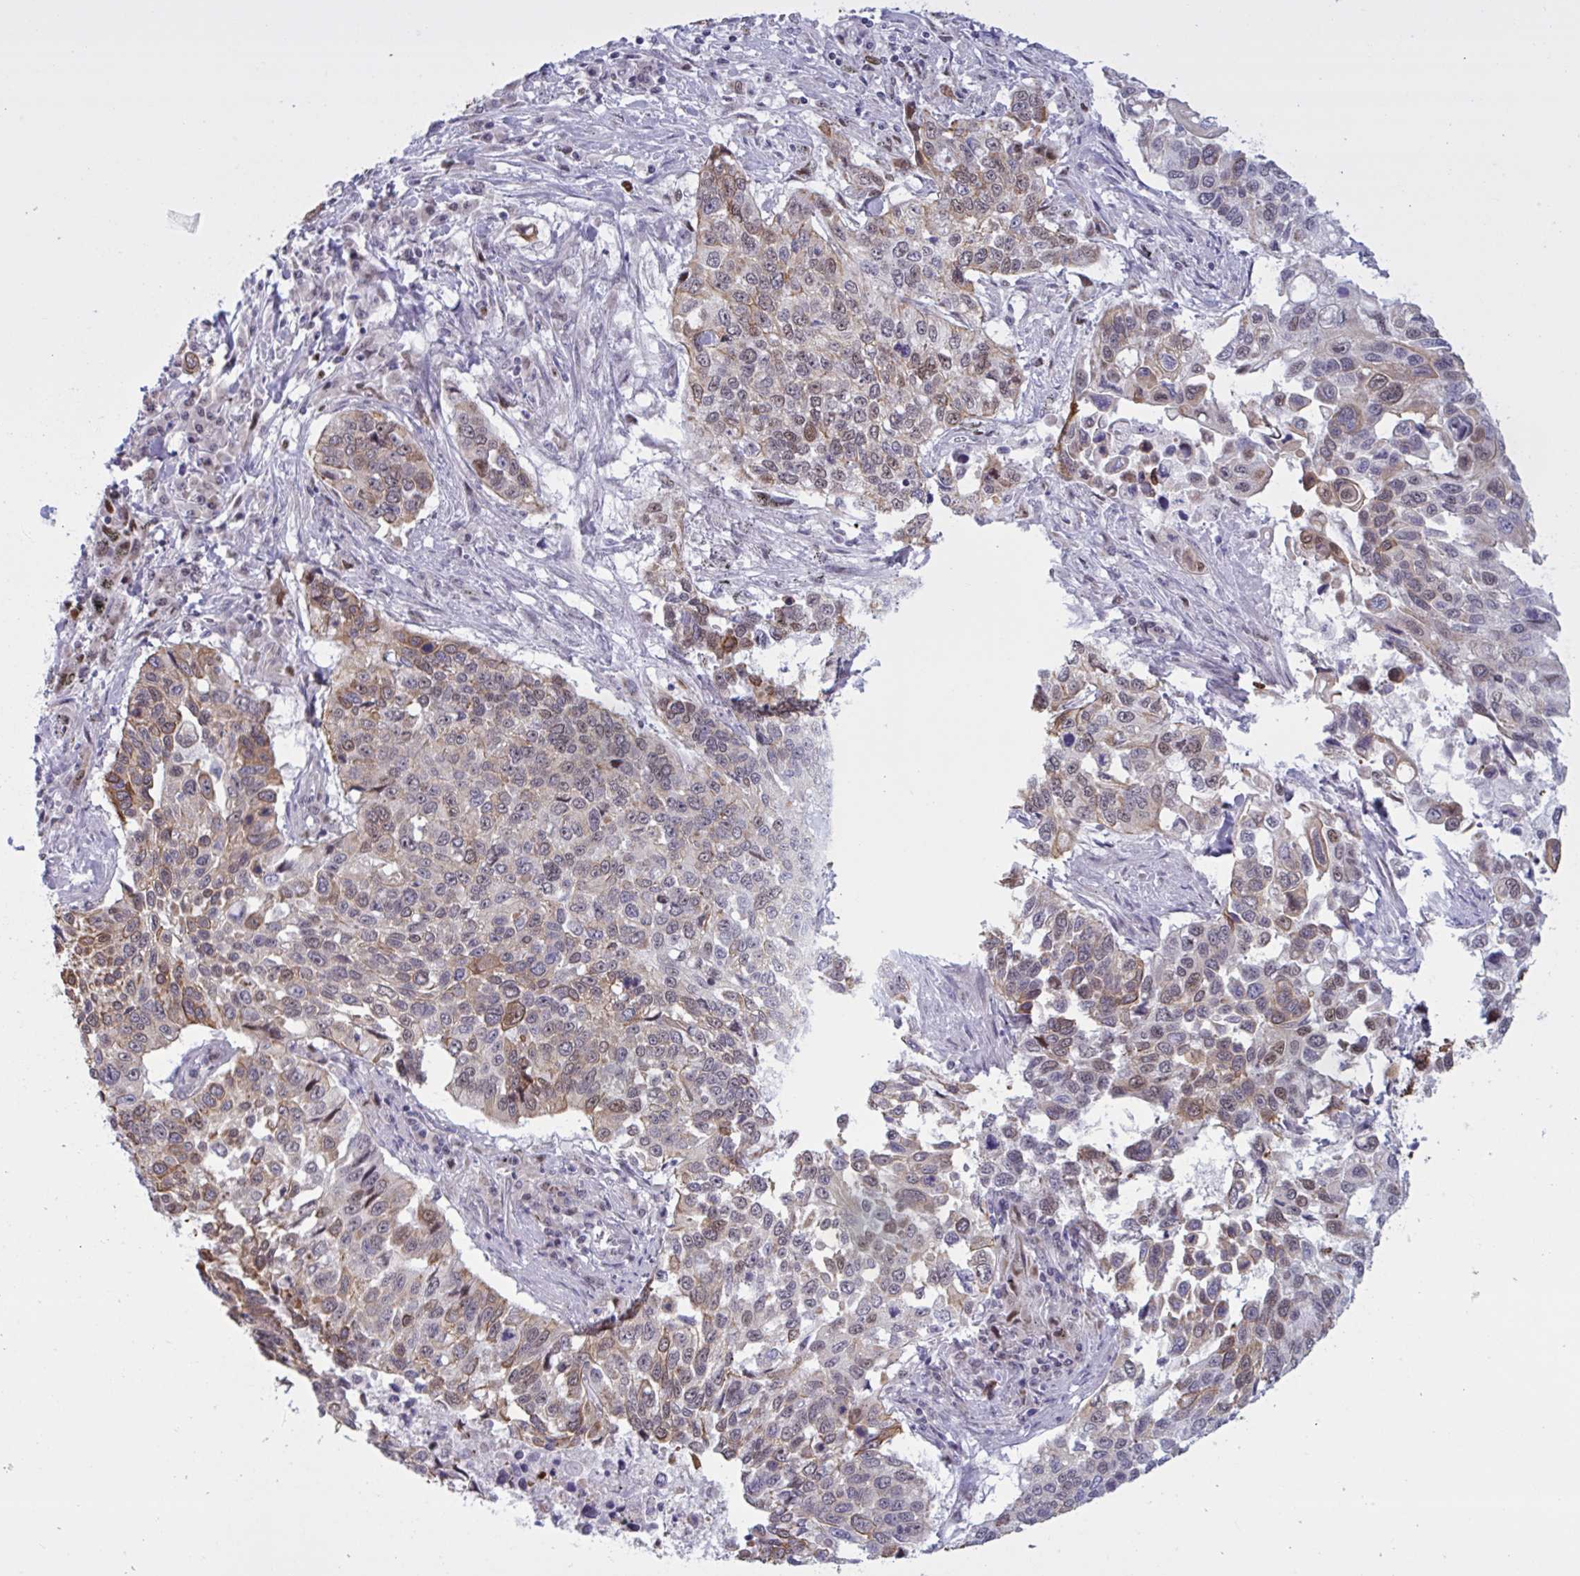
{"staining": {"intensity": "moderate", "quantity": "<25%", "location": "cytoplasmic/membranous"}, "tissue": "lung cancer", "cell_type": "Tumor cells", "image_type": "cancer", "snomed": [{"axis": "morphology", "description": "Squamous cell carcinoma, NOS"}, {"axis": "topography", "description": "Lung"}], "caption": "High-magnification brightfield microscopy of squamous cell carcinoma (lung) stained with DAB (brown) and counterstained with hematoxylin (blue). tumor cells exhibit moderate cytoplasmic/membranous staining is identified in approximately<25% of cells.", "gene": "PRMT6", "patient": {"sex": "male", "age": 62}}